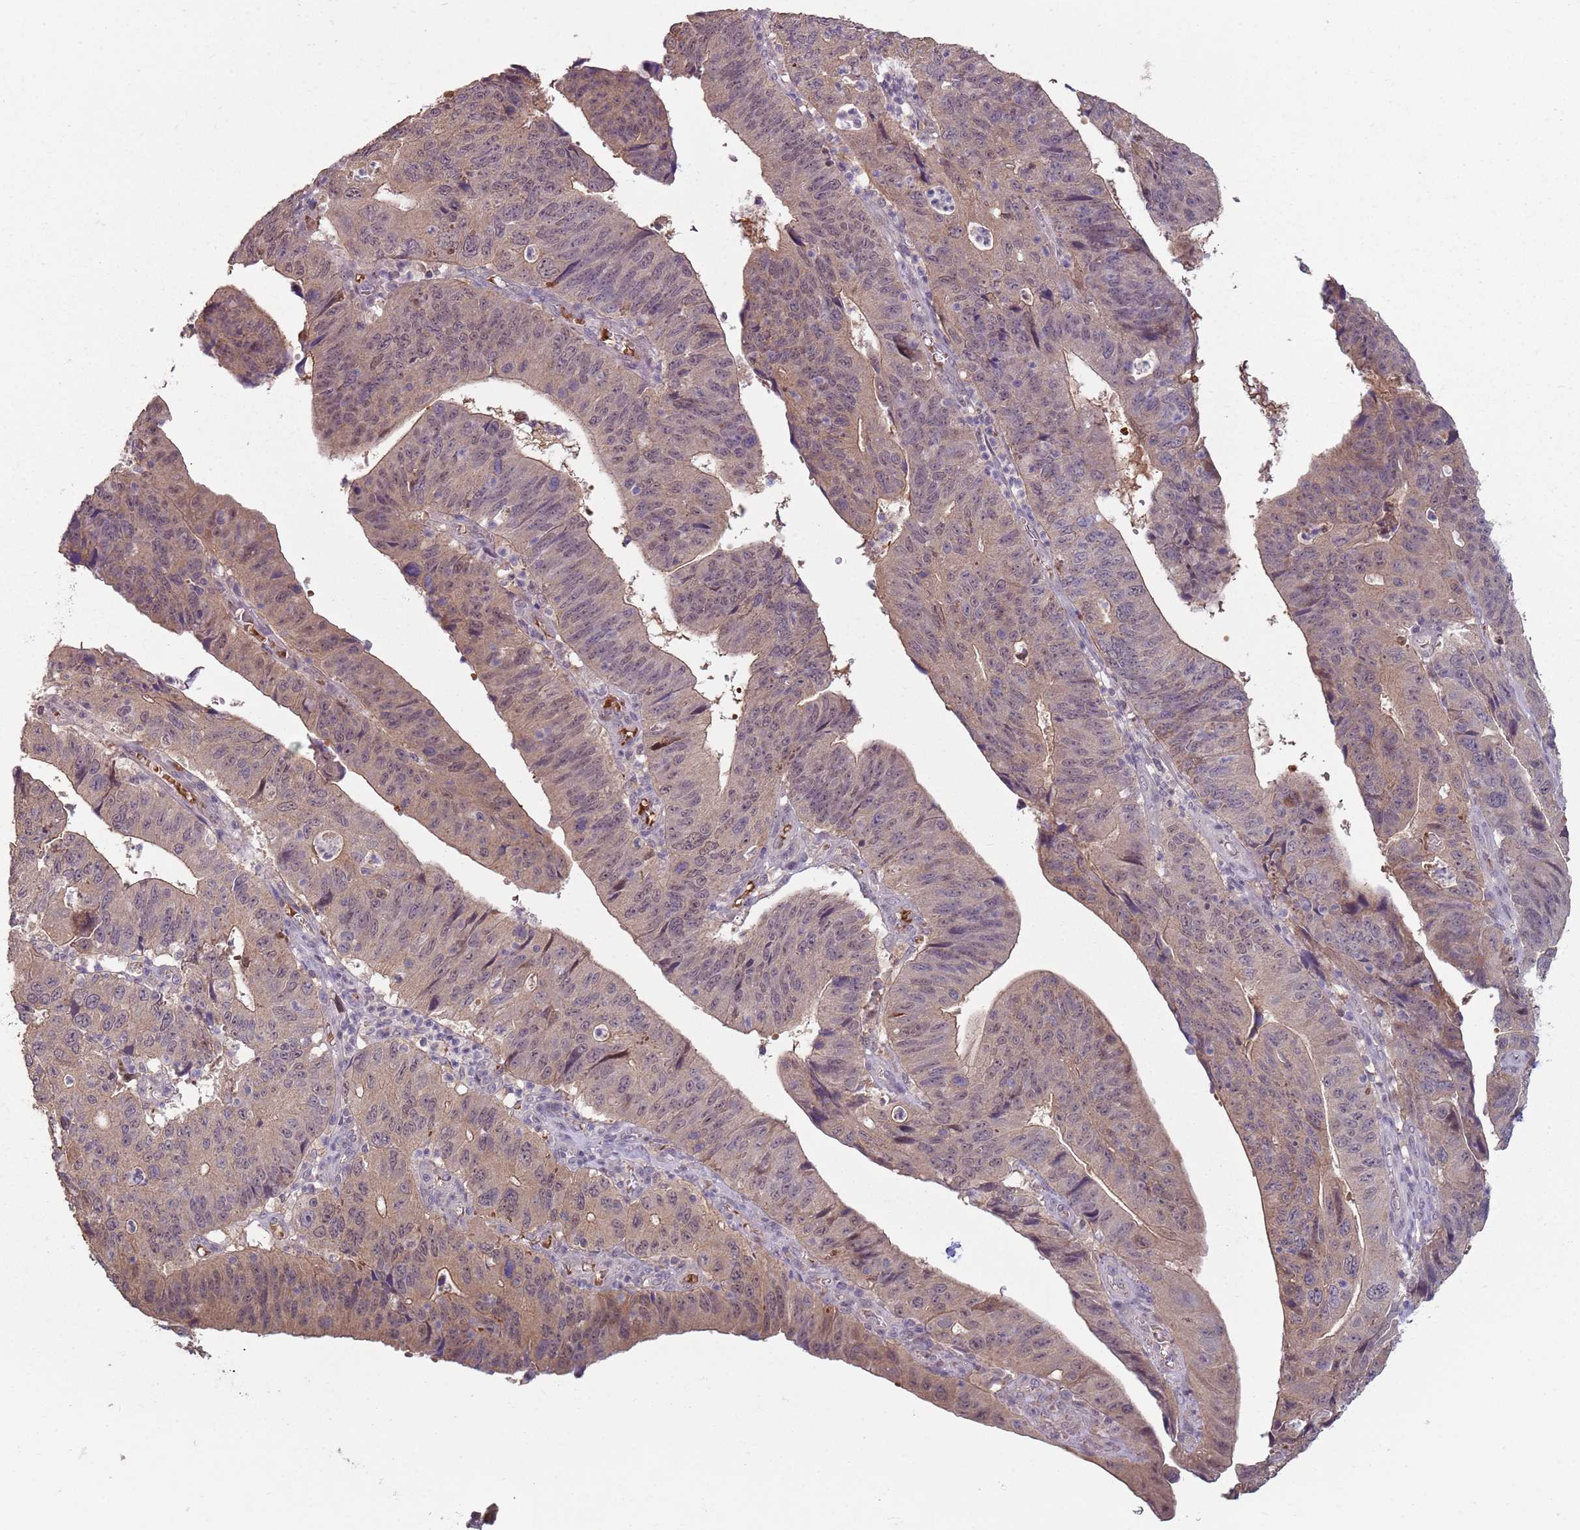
{"staining": {"intensity": "weak", "quantity": "25%-75%", "location": "cytoplasmic/membranous"}, "tissue": "stomach cancer", "cell_type": "Tumor cells", "image_type": "cancer", "snomed": [{"axis": "morphology", "description": "Adenocarcinoma, NOS"}, {"axis": "topography", "description": "Stomach"}], "caption": "A photomicrograph showing weak cytoplasmic/membranous staining in approximately 25%-75% of tumor cells in stomach adenocarcinoma, as visualized by brown immunohistochemical staining.", "gene": "TEKT4", "patient": {"sex": "male", "age": 59}}